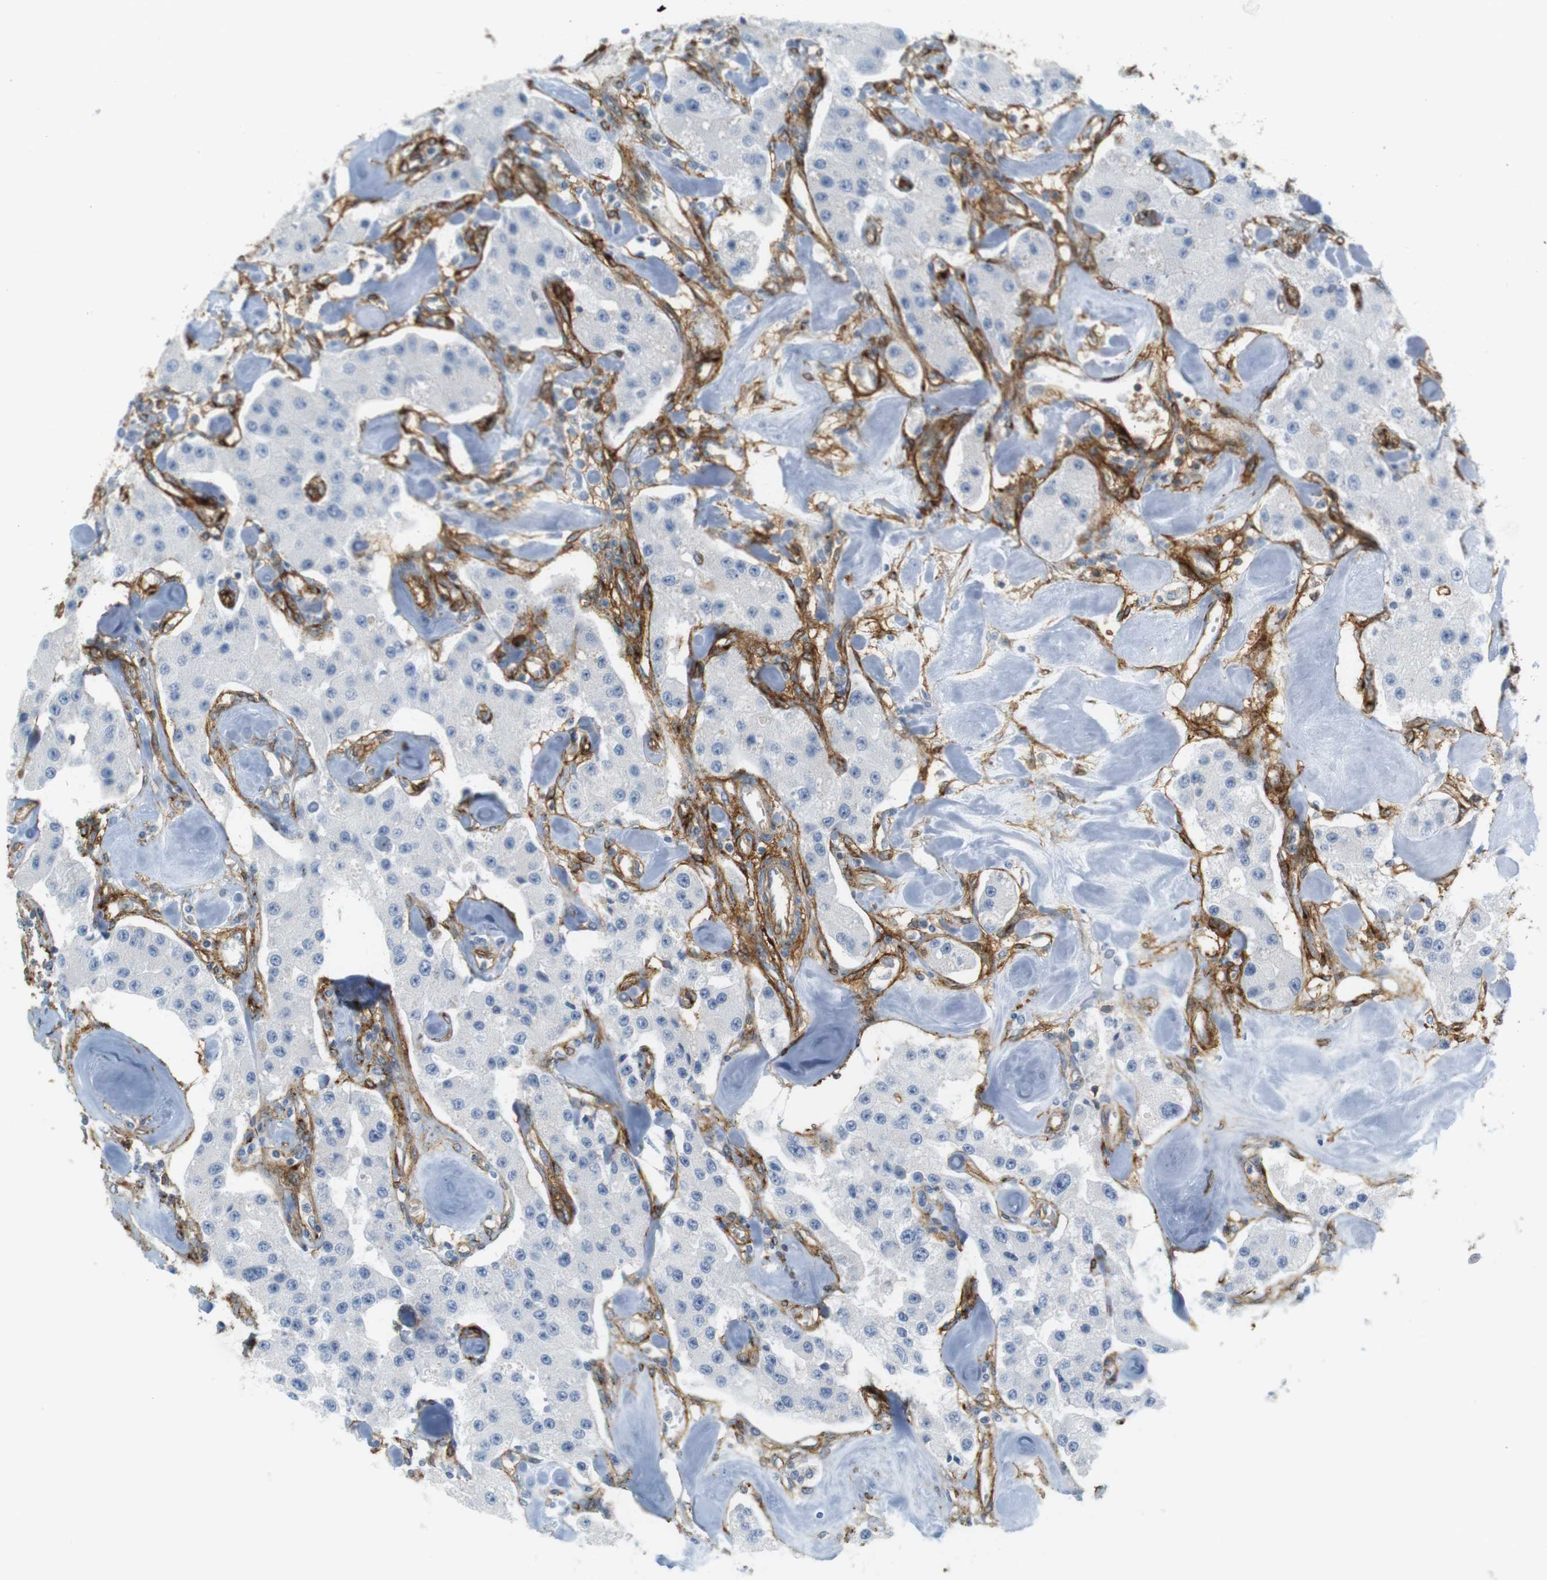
{"staining": {"intensity": "negative", "quantity": "none", "location": "none"}, "tissue": "carcinoid", "cell_type": "Tumor cells", "image_type": "cancer", "snomed": [{"axis": "morphology", "description": "Carcinoid, malignant, NOS"}, {"axis": "topography", "description": "Pancreas"}], "caption": "An immunohistochemistry histopathology image of malignant carcinoid is shown. There is no staining in tumor cells of malignant carcinoid. The staining is performed using DAB (3,3'-diaminobenzidine) brown chromogen with nuclei counter-stained in using hematoxylin.", "gene": "F2R", "patient": {"sex": "male", "age": 41}}